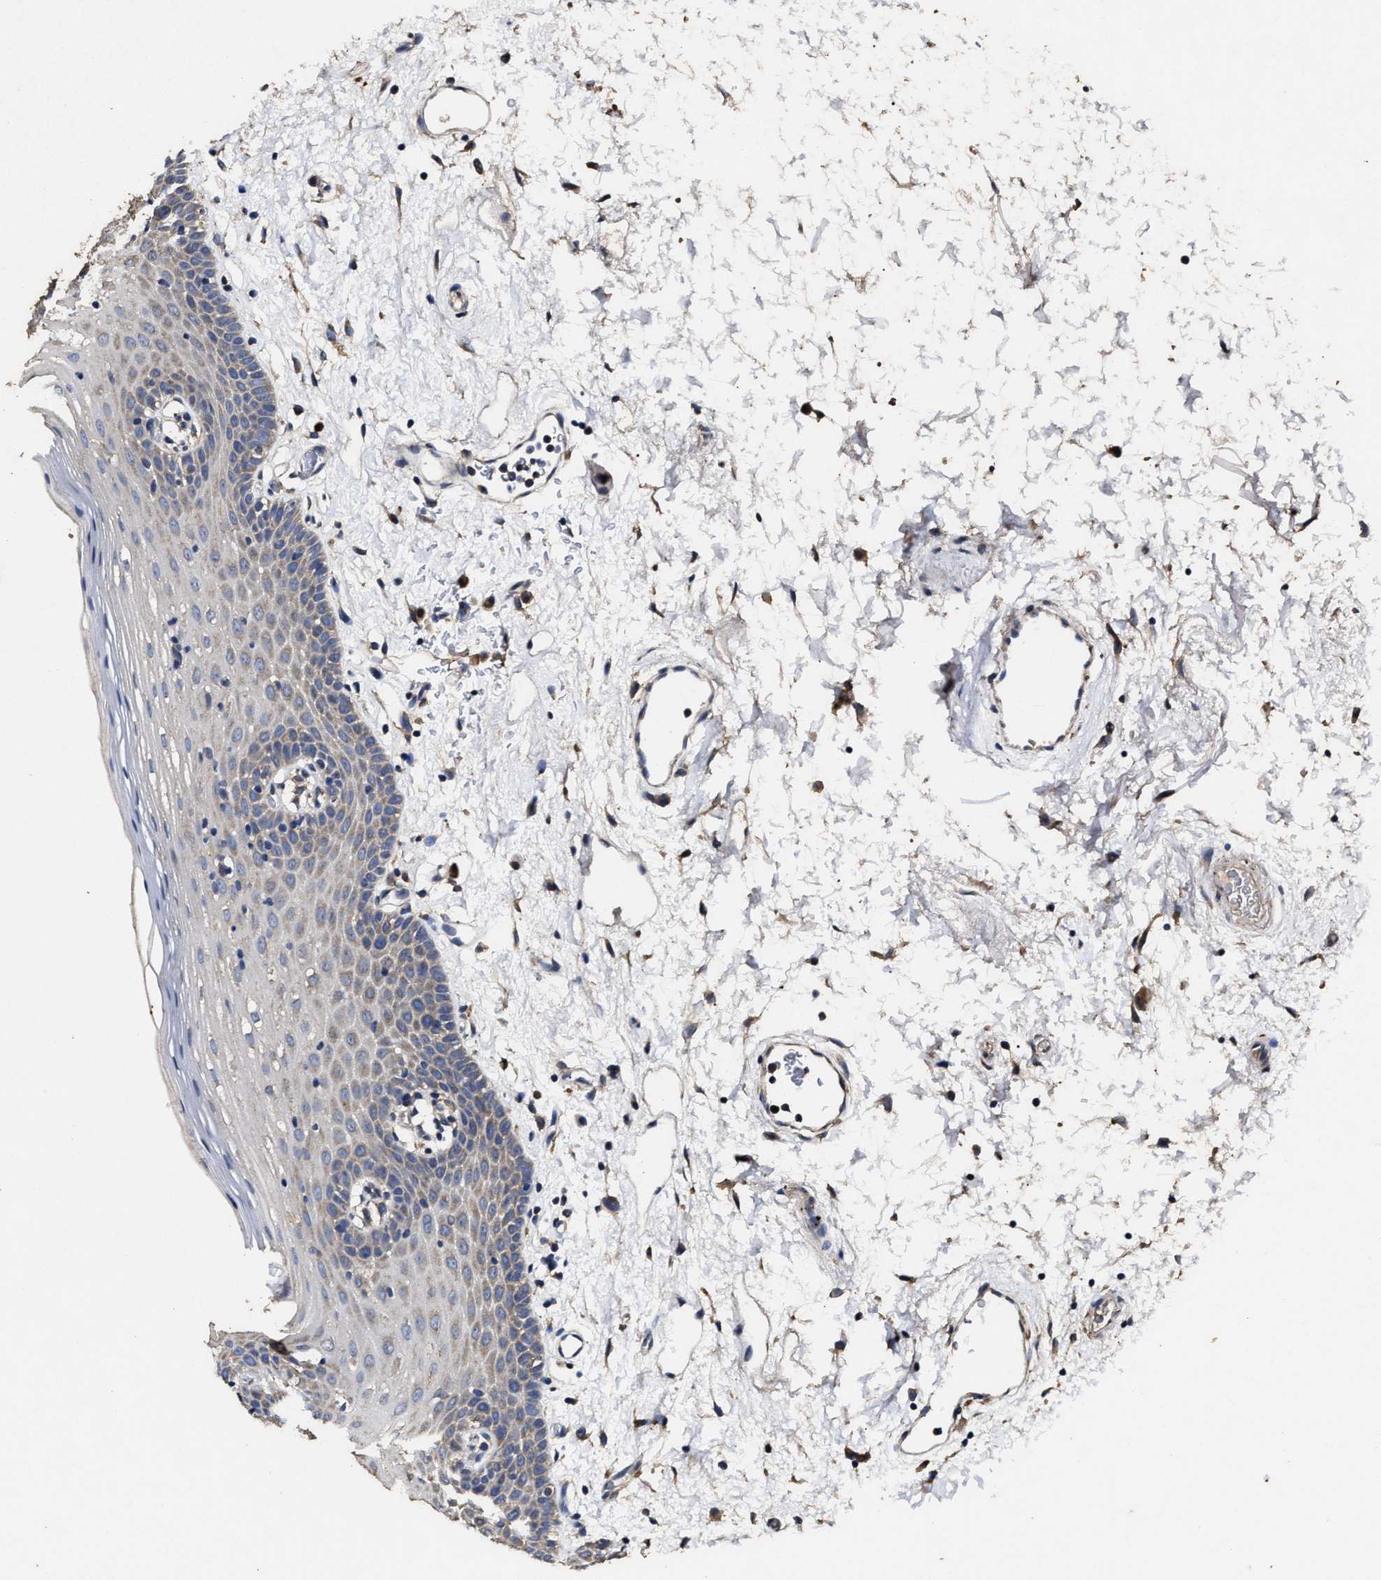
{"staining": {"intensity": "weak", "quantity": "25%-75%", "location": "cytoplasmic/membranous"}, "tissue": "oral mucosa", "cell_type": "Squamous epithelial cells", "image_type": "normal", "snomed": [{"axis": "morphology", "description": "Normal tissue, NOS"}, {"axis": "topography", "description": "Oral tissue"}], "caption": "Immunohistochemical staining of benign human oral mucosa demonstrates weak cytoplasmic/membranous protein positivity in approximately 25%-75% of squamous epithelial cells. Nuclei are stained in blue.", "gene": "PPM1K", "patient": {"sex": "male", "age": 66}}